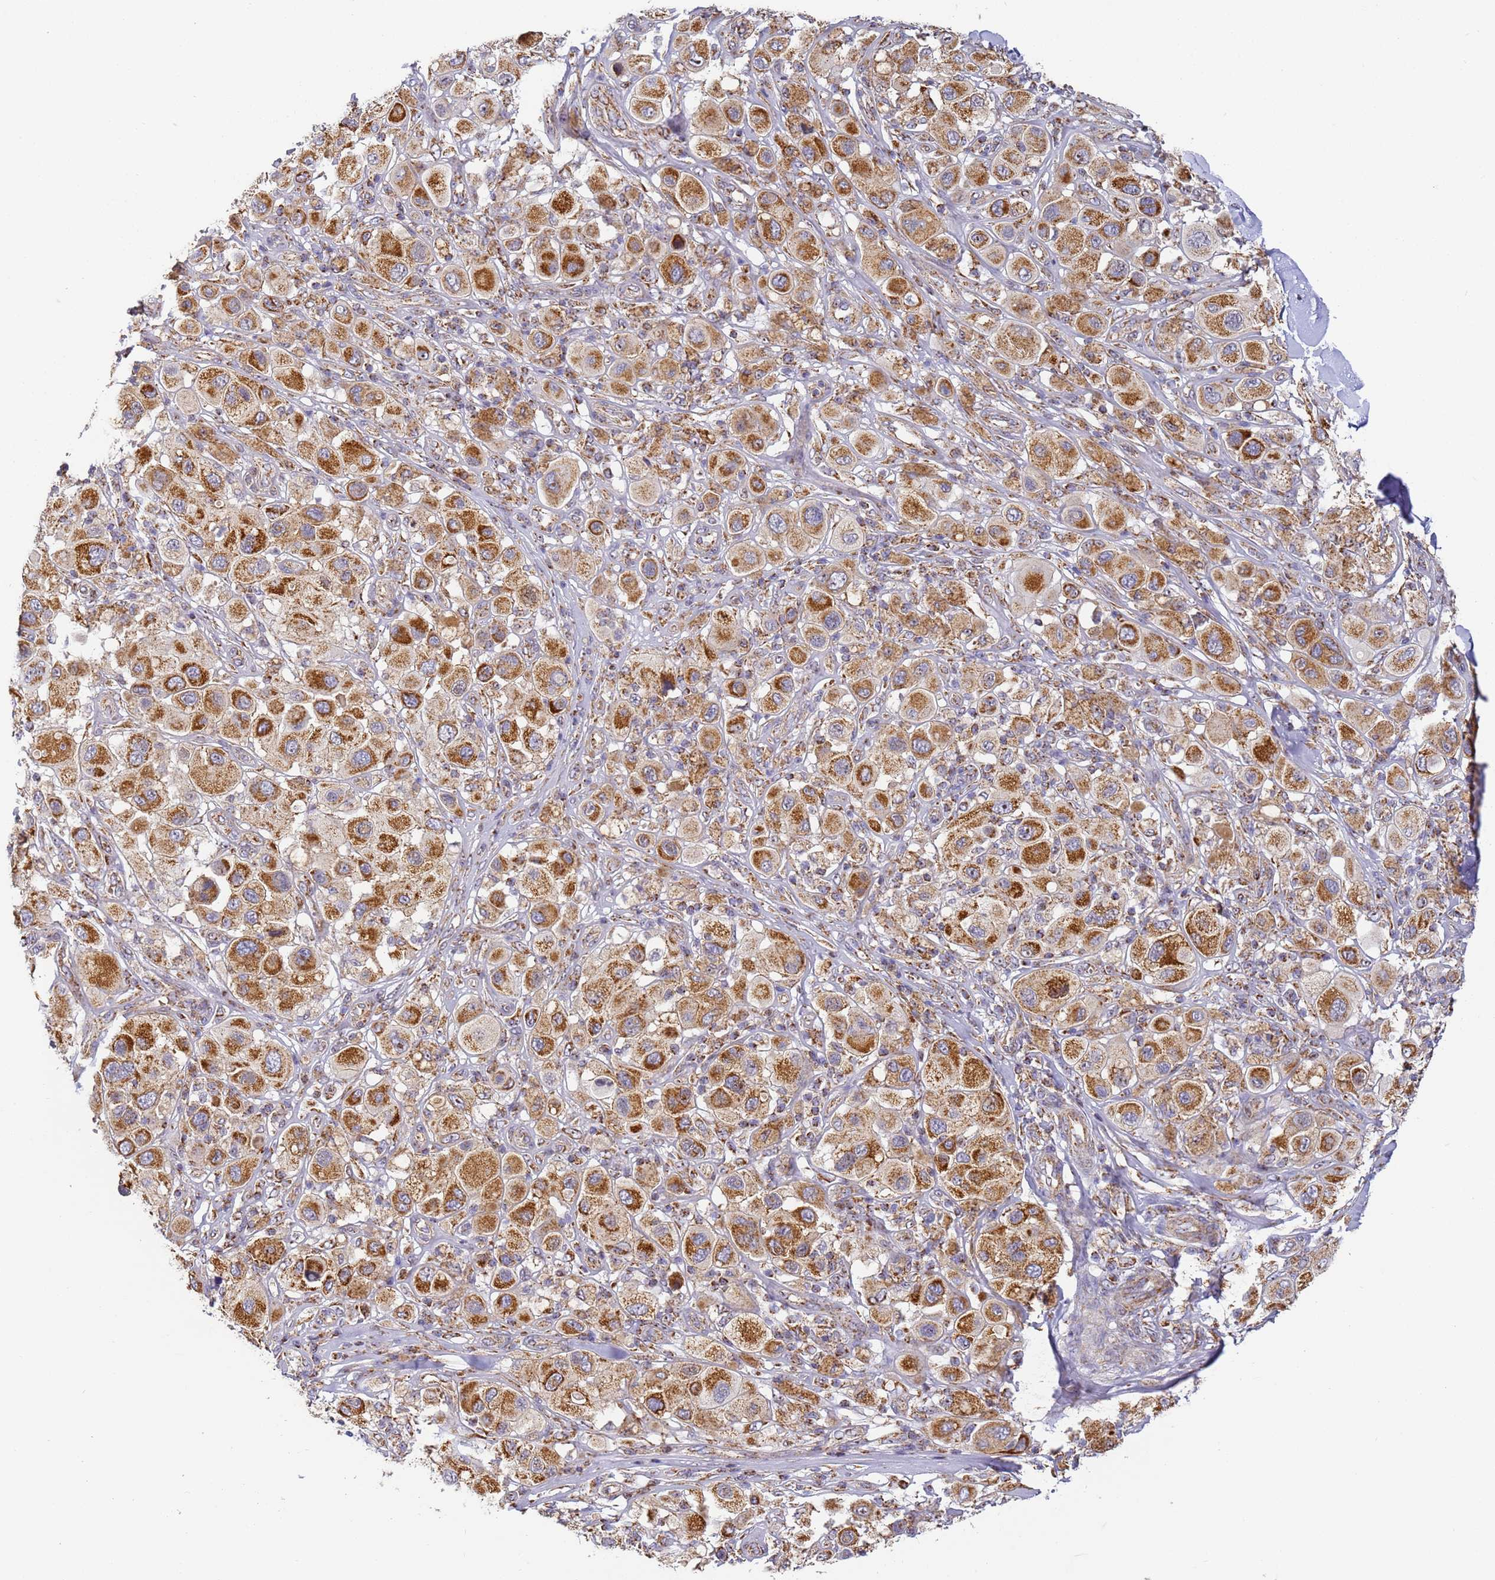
{"staining": {"intensity": "strong", "quantity": ">75%", "location": "cytoplasmic/membranous"}, "tissue": "melanoma", "cell_type": "Tumor cells", "image_type": "cancer", "snomed": [{"axis": "morphology", "description": "Malignant melanoma, Metastatic site"}, {"axis": "topography", "description": "Skin"}], "caption": "Melanoma stained with a brown dye exhibits strong cytoplasmic/membranous positive staining in about >75% of tumor cells.", "gene": "FRG2C", "patient": {"sex": "male", "age": 41}}